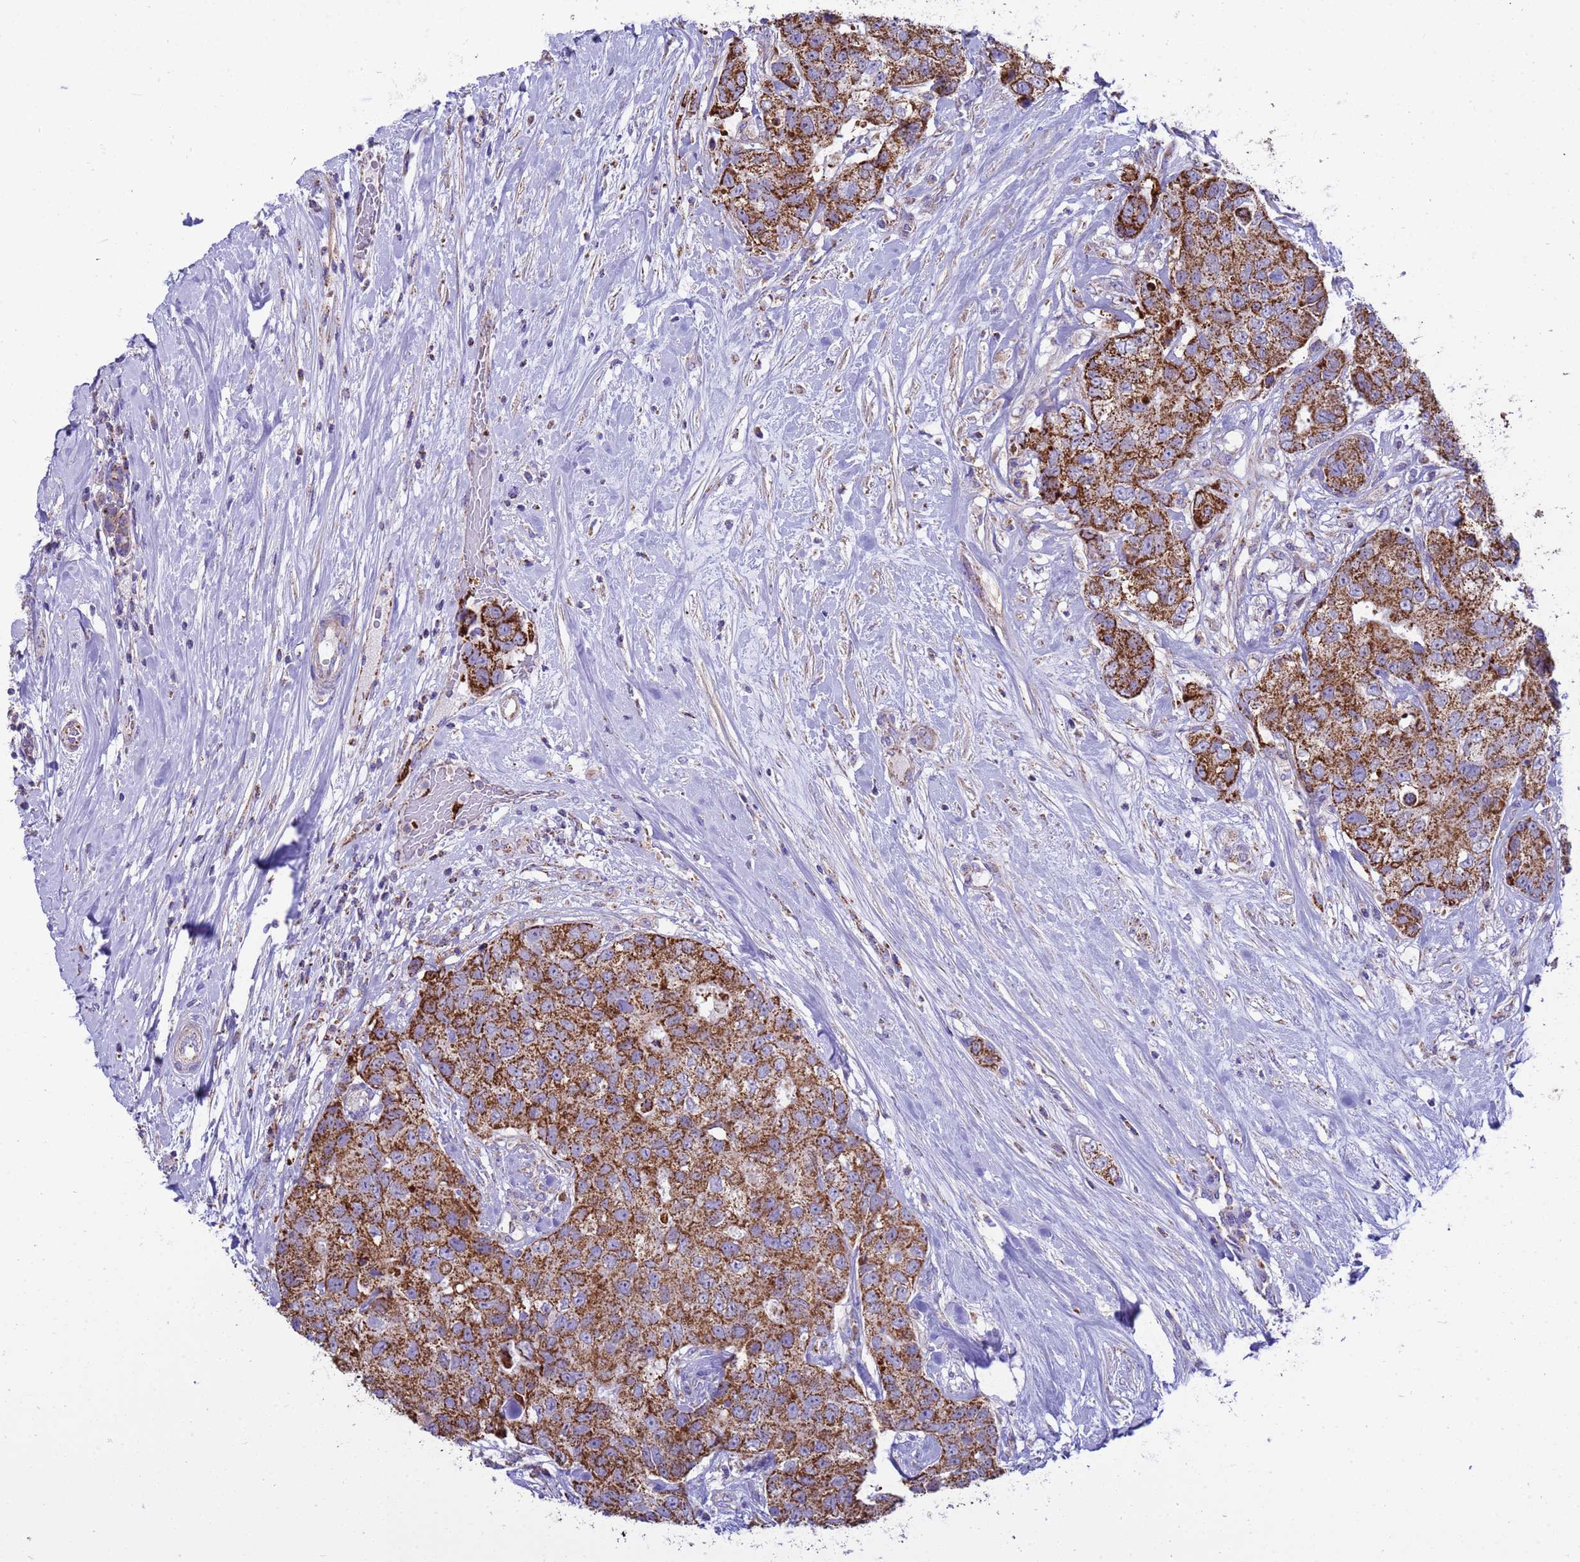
{"staining": {"intensity": "strong", "quantity": ">75%", "location": "cytoplasmic/membranous"}, "tissue": "breast cancer", "cell_type": "Tumor cells", "image_type": "cancer", "snomed": [{"axis": "morphology", "description": "Duct carcinoma"}, {"axis": "topography", "description": "Breast"}], "caption": "High-power microscopy captured an IHC histopathology image of intraductal carcinoma (breast), revealing strong cytoplasmic/membranous expression in about >75% of tumor cells.", "gene": "RNF165", "patient": {"sex": "female", "age": 62}}